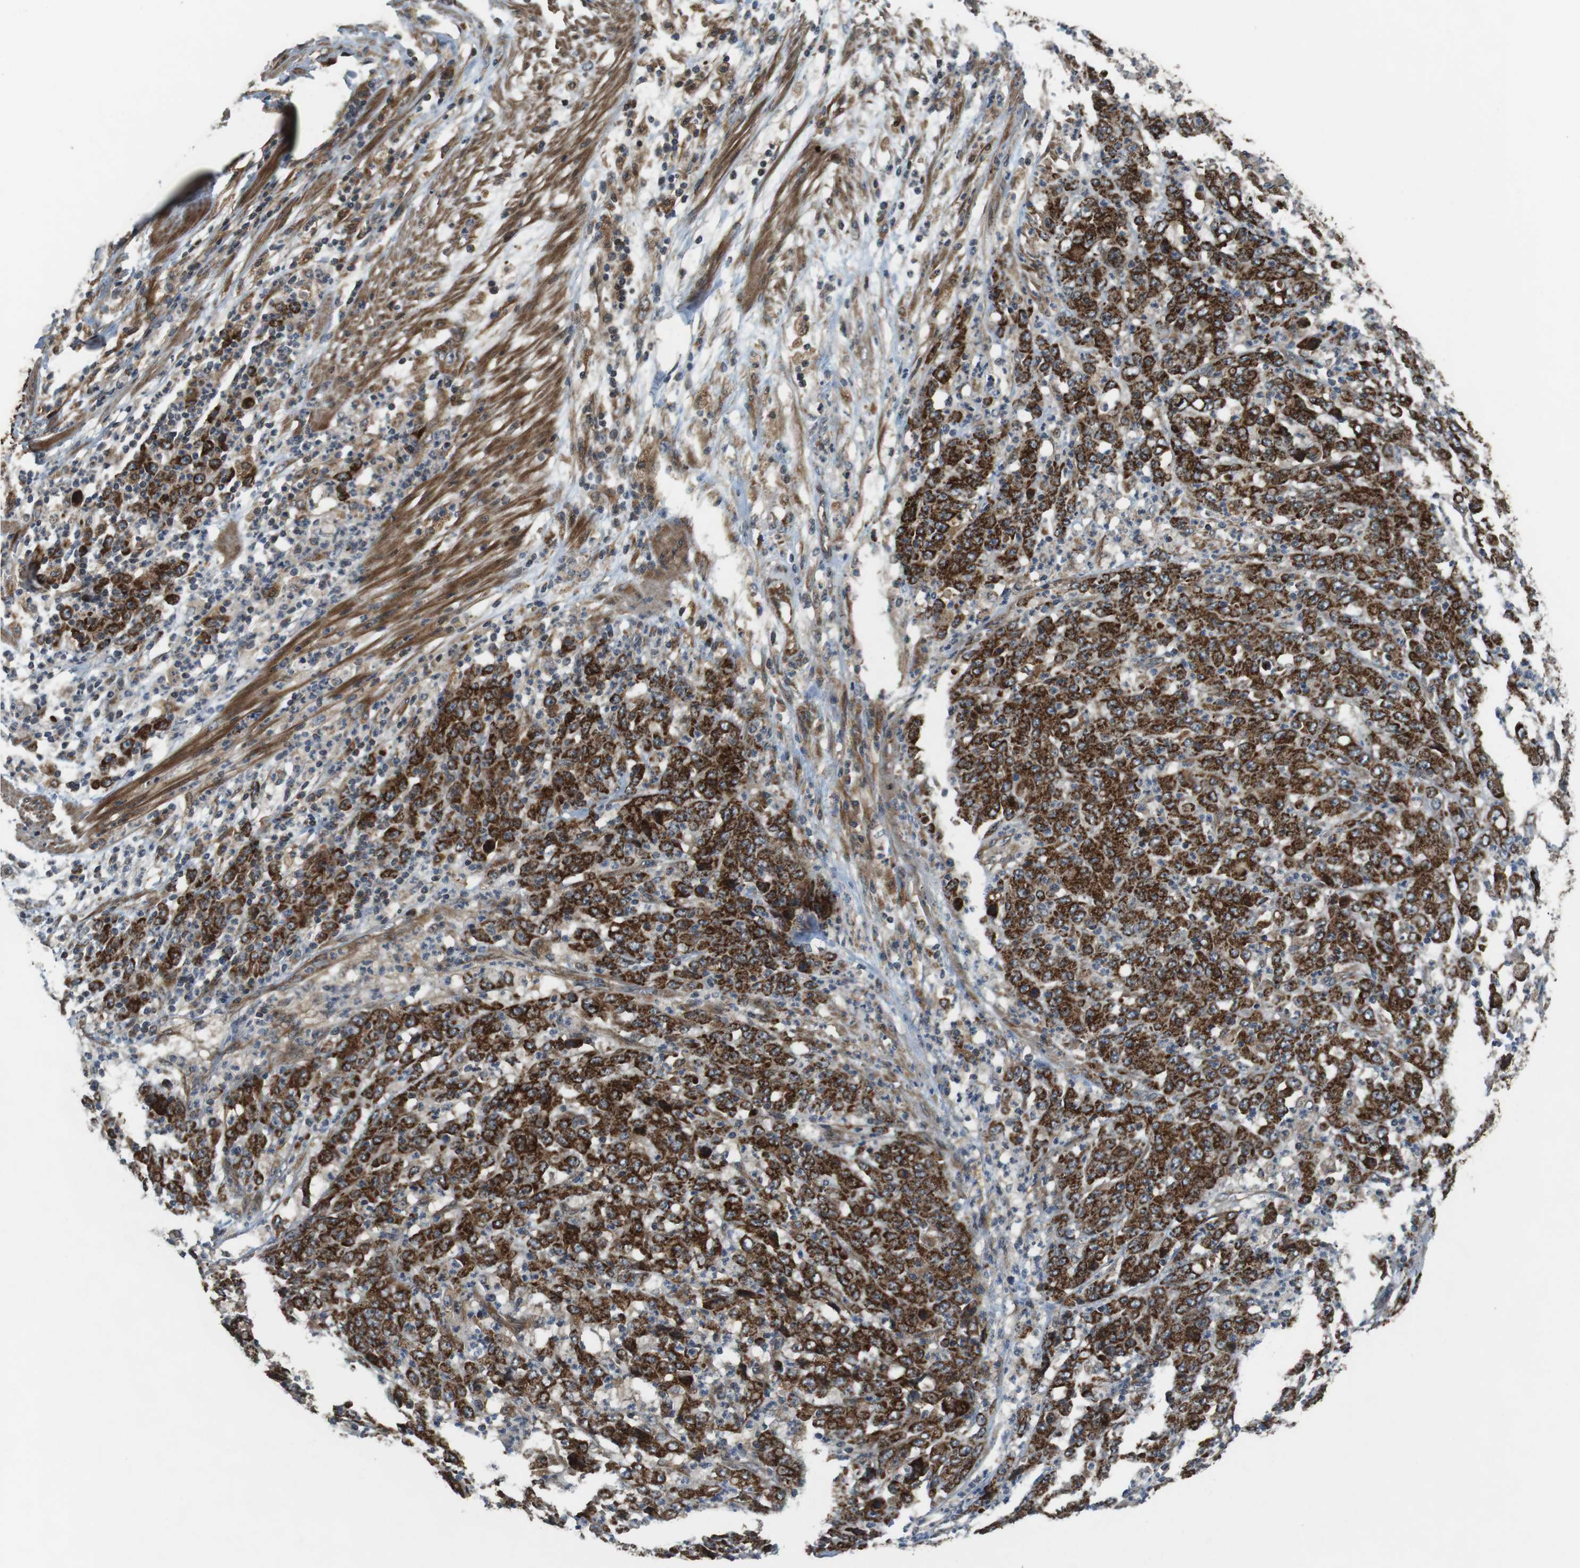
{"staining": {"intensity": "strong", "quantity": ">75%", "location": "cytoplasmic/membranous"}, "tissue": "stomach cancer", "cell_type": "Tumor cells", "image_type": "cancer", "snomed": [{"axis": "morphology", "description": "Adenocarcinoma, NOS"}, {"axis": "topography", "description": "Stomach, lower"}], "caption": "Stomach cancer stained with a protein marker exhibits strong staining in tumor cells.", "gene": "IFFO2", "patient": {"sex": "female", "age": 71}}